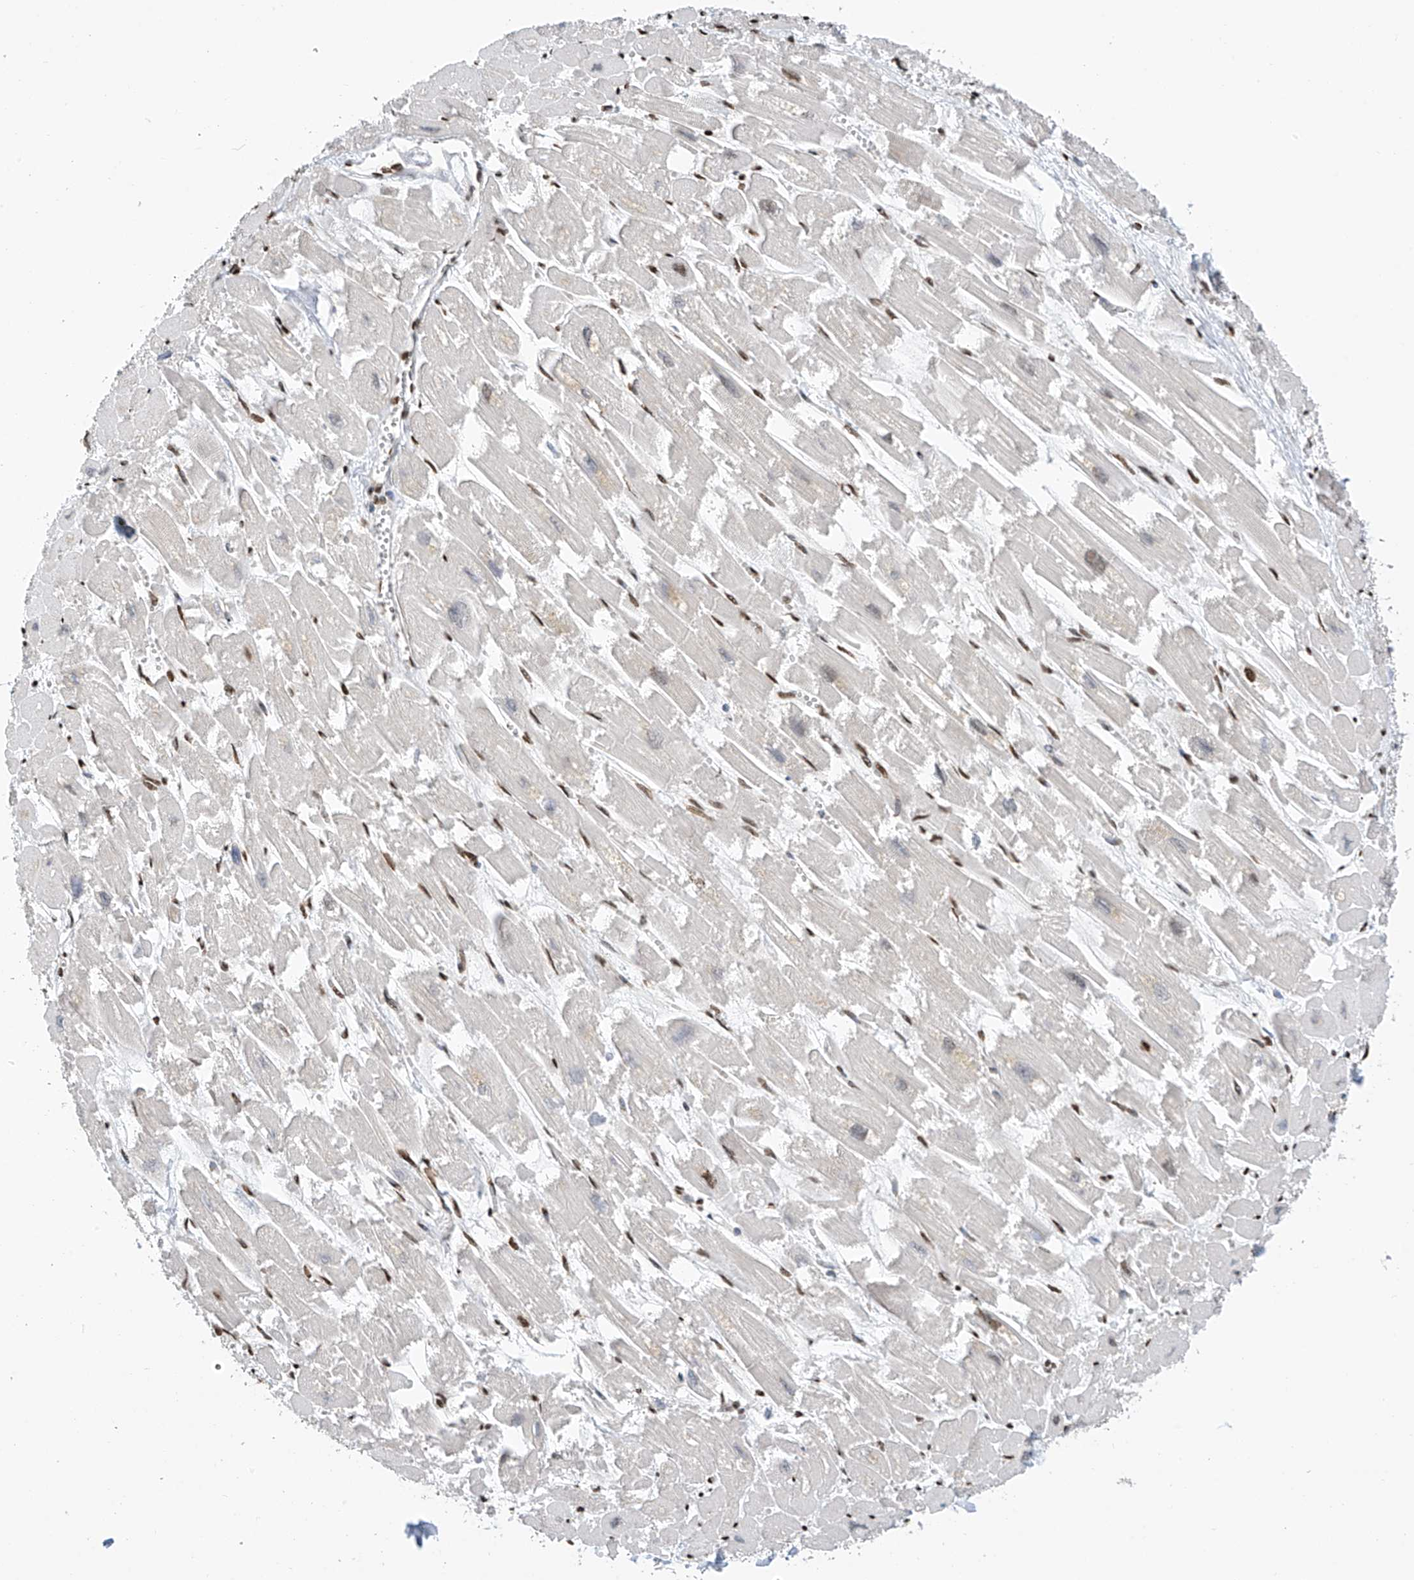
{"staining": {"intensity": "moderate", "quantity": ">75%", "location": "nuclear"}, "tissue": "heart muscle", "cell_type": "Cardiomyocytes", "image_type": "normal", "snomed": [{"axis": "morphology", "description": "Normal tissue, NOS"}, {"axis": "topography", "description": "Heart"}], "caption": "Immunohistochemistry (IHC) (DAB) staining of unremarkable heart muscle shows moderate nuclear protein positivity in about >75% of cardiomyocytes.", "gene": "APLF", "patient": {"sex": "male", "age": 54}}